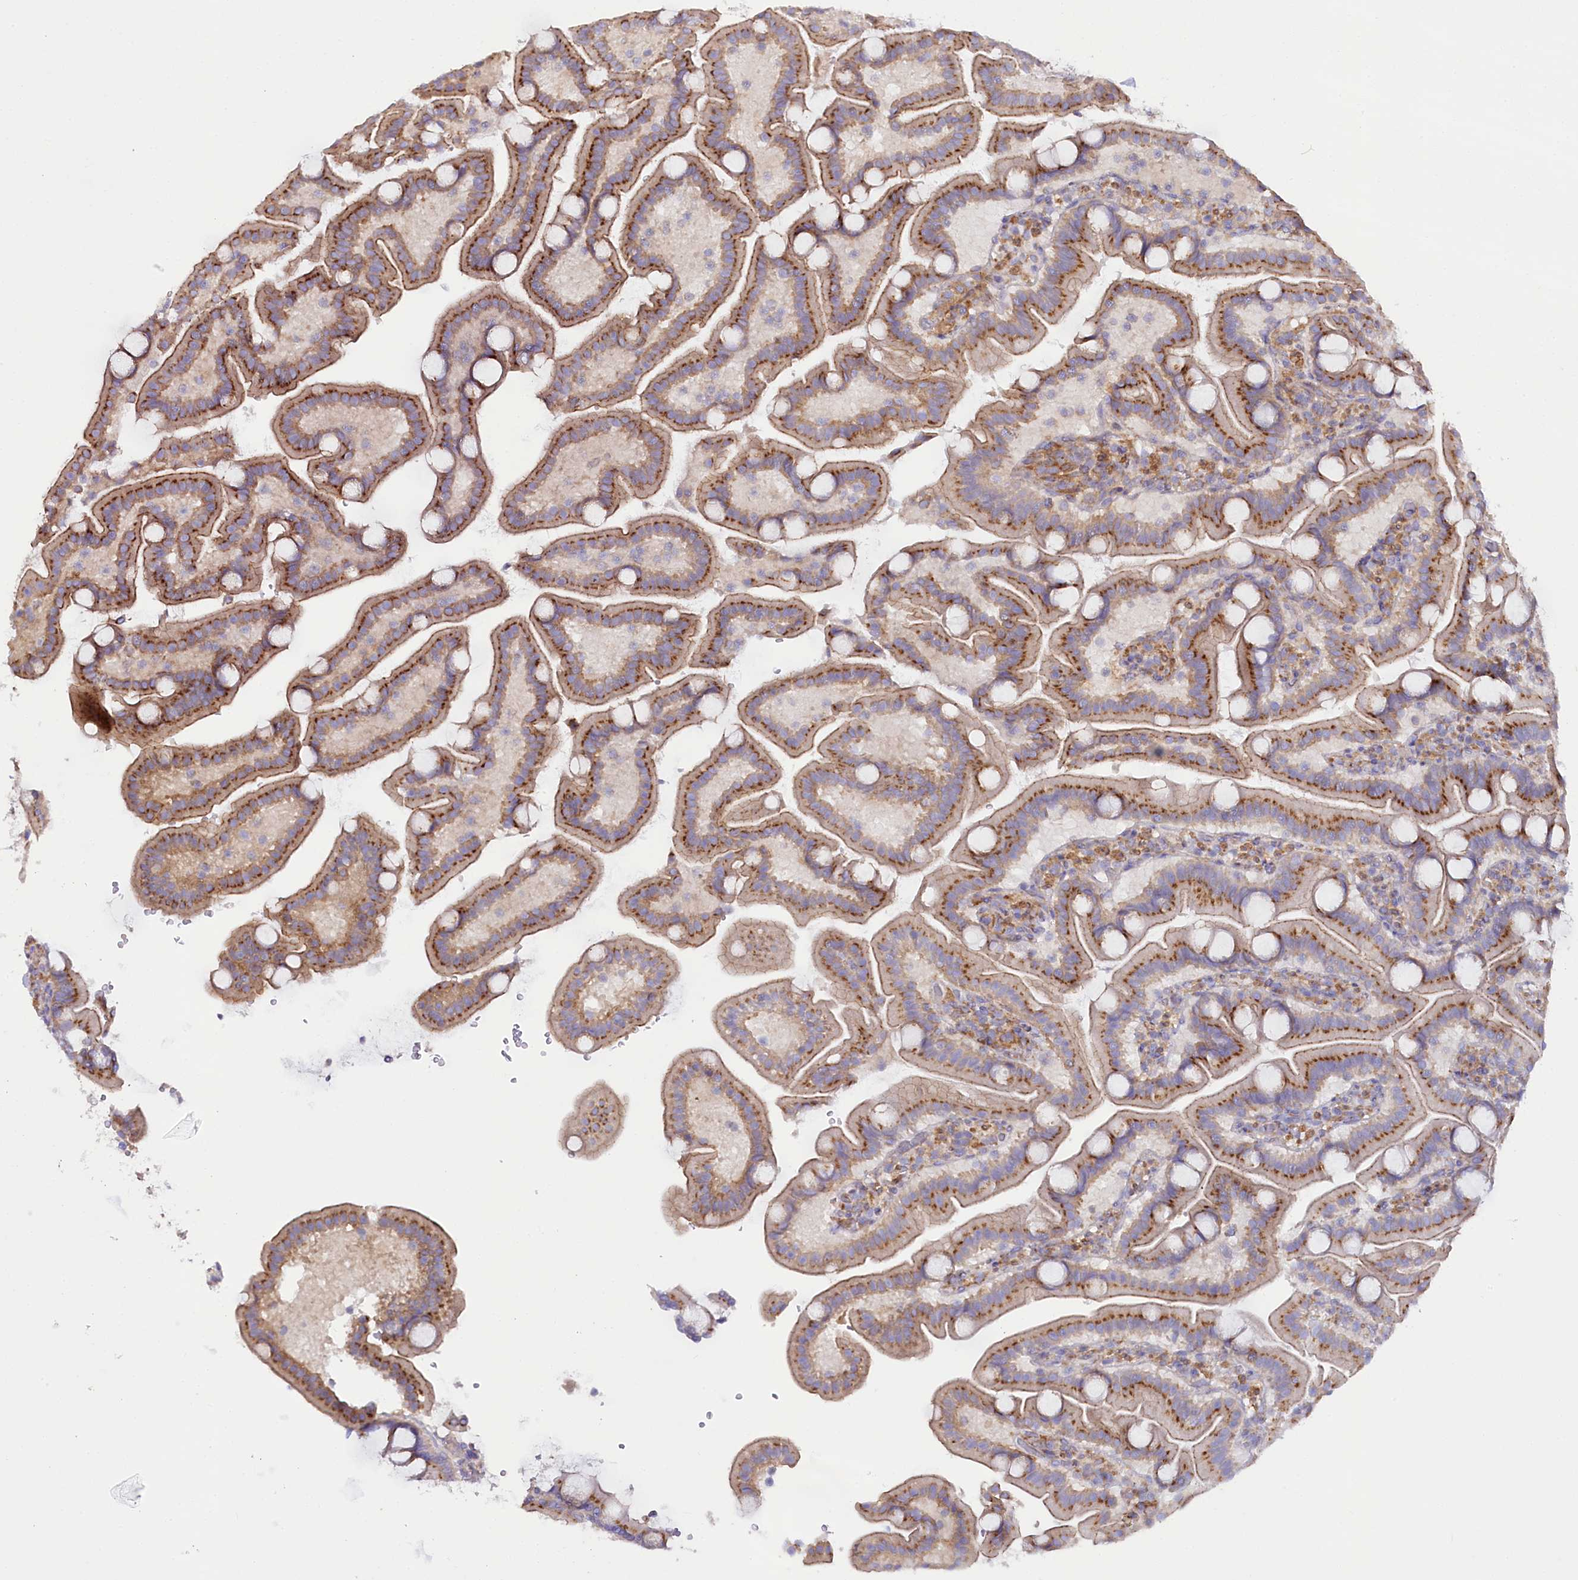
{"staining": {"intensity": "moderate", "quantity": ">75%", "location": "cytoplasmic/membranous"}, "tissue": "duodenum", "cell_type": "Glandular cells", "image_type": "normal", "snomed": [{"axis": "morphology", "description": "Normal tissue, NOS"}, {"axis": "topography", "description": "Duodenum"}], "caption": "Protein staining of normal duodenum demonstrates moderate cytoplasmic/membranous positivity in approximately >75% of glandular cells. Nuclei are stained in blue.", "gene": "STX6", "patient": {"sex": "male", "age": 55}}